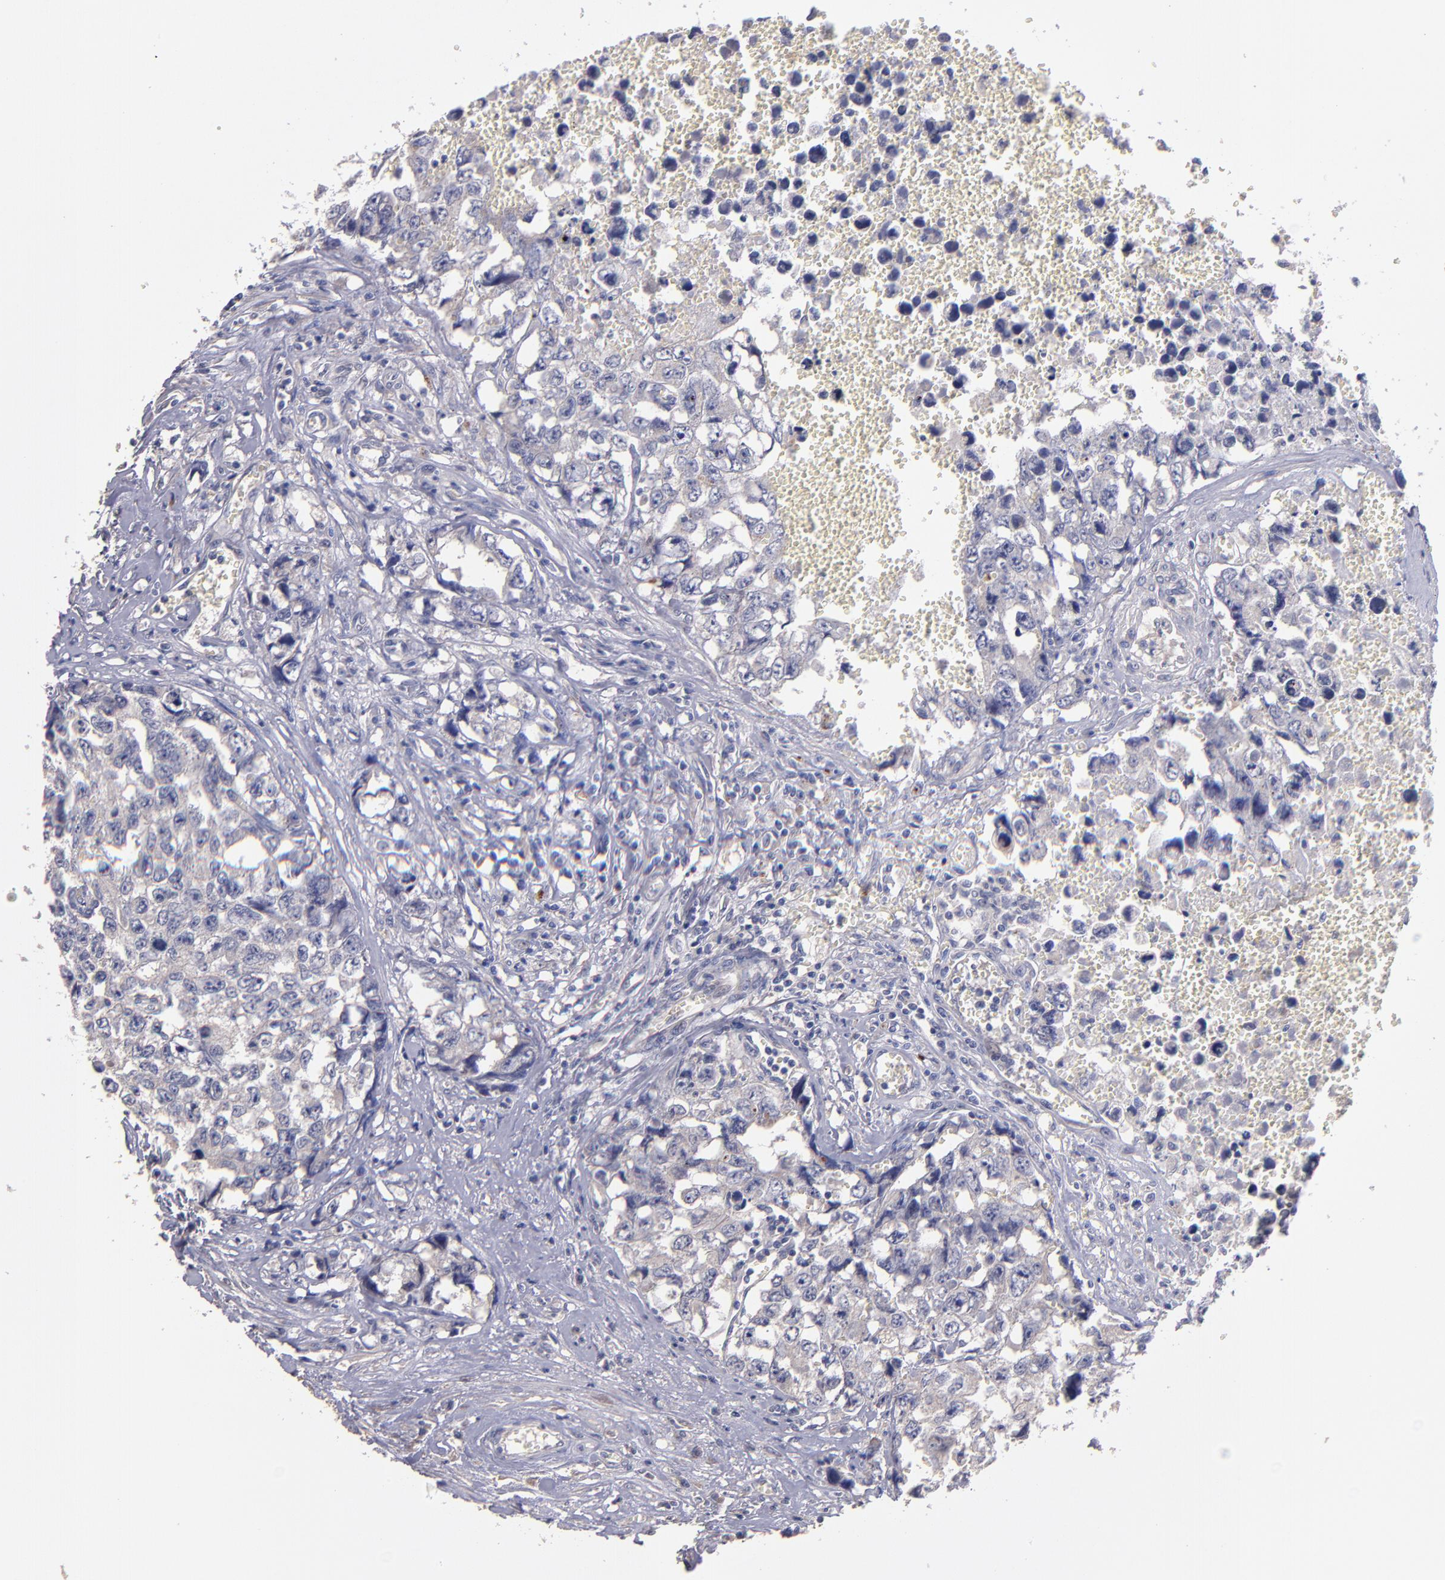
{"staining": {"intensity": "negative", "quantity": "none", "location": "none"}, "tissue": "testis cancer", "cell_type": "Tumor cells", "image_type": "cancer", "snomed": [{"axis": "morphology", "description": "Carcinoma, Embryonal, NOS"}, {"axis": "topography", "description": "Testis"}], "caption": "Histopathology image shows no protein positivity in tumor cells of testis embryonal carcinoma tissue.", "gene": "MAGEE1", "patient": {"sex": "male", "age": 31}}